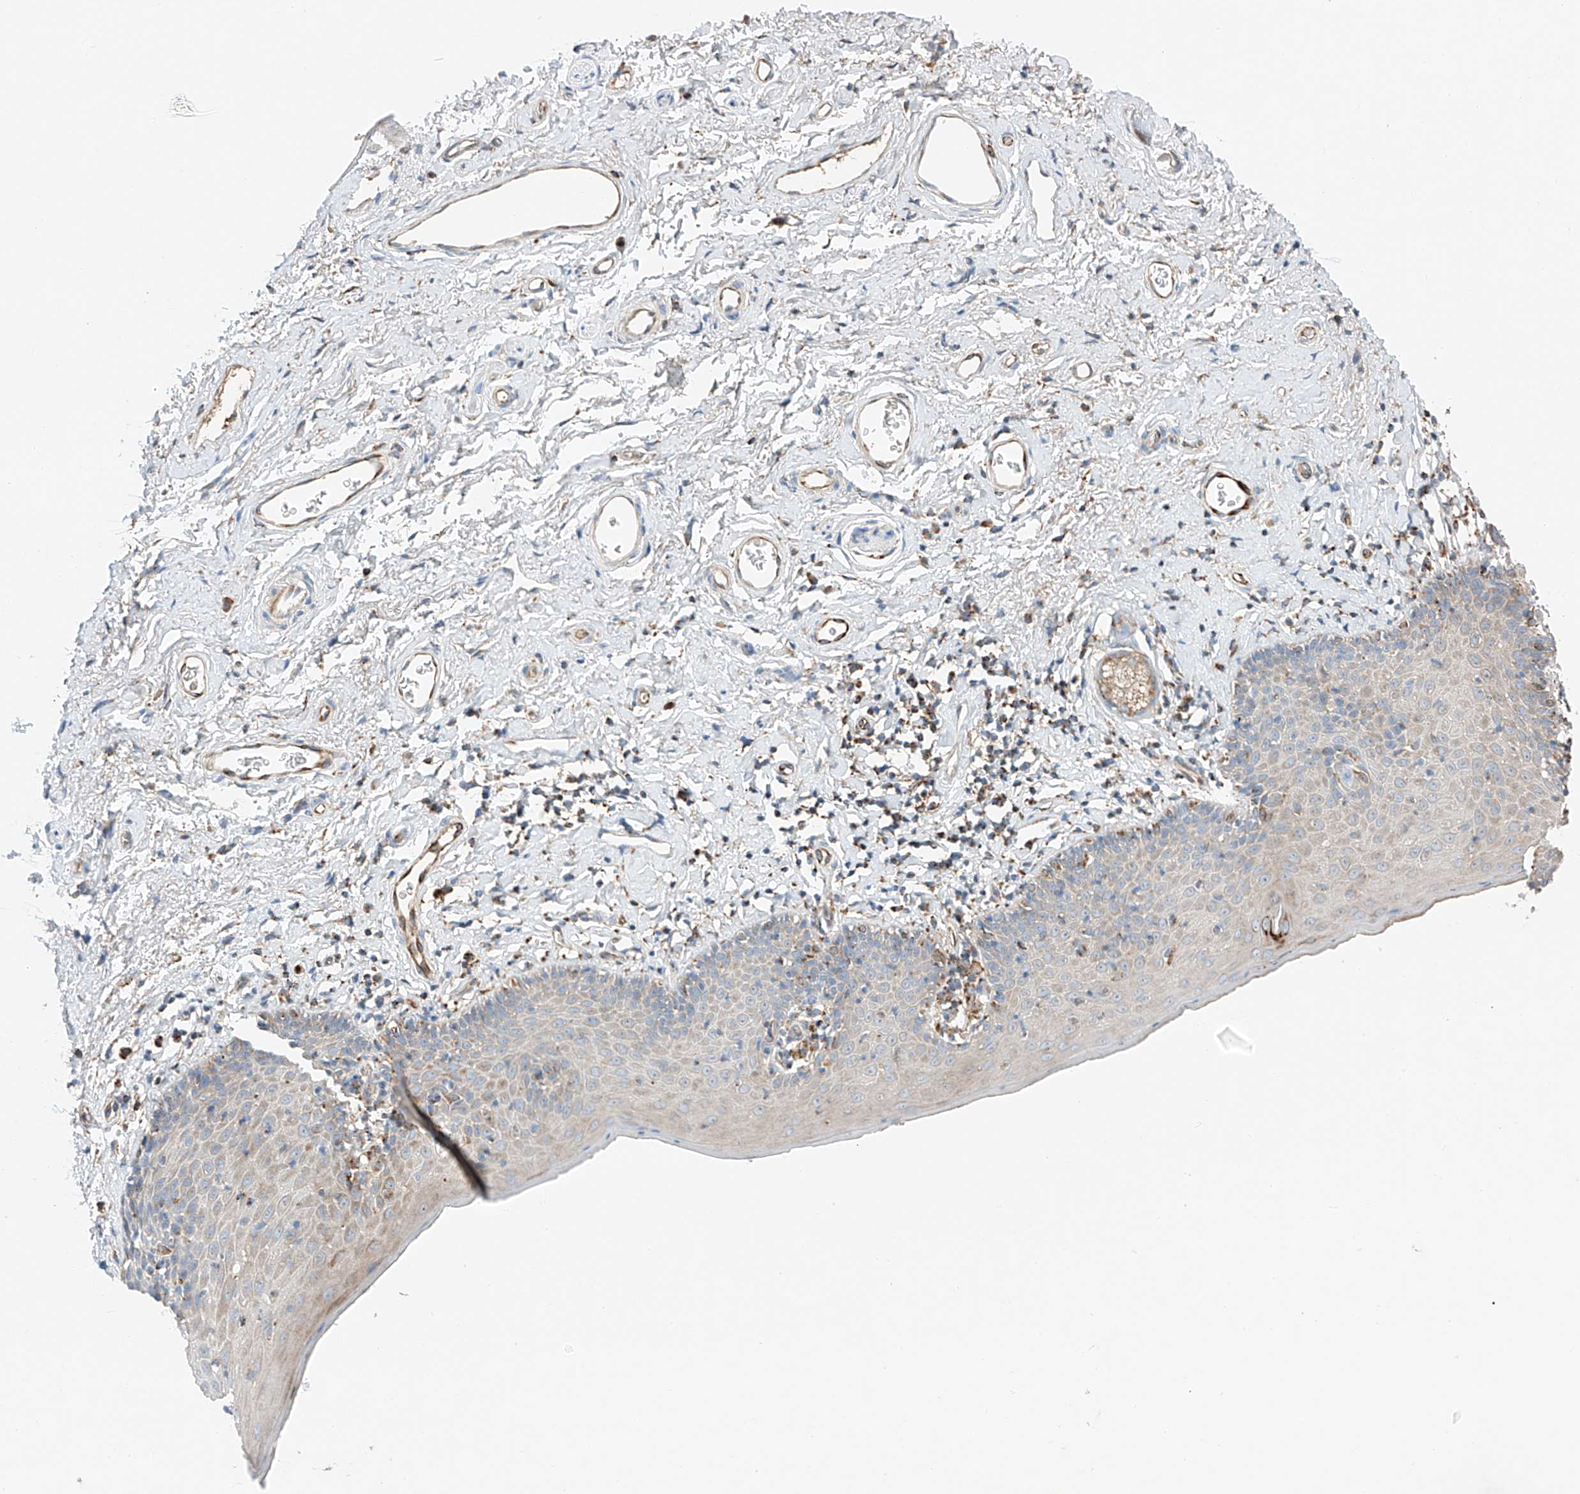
{"staining": {"intensity": "strong", "quantity": "<25%", "location": "cytoplasmic/membranous"}, "tissue": "skin", "cell_type": "Epidermal cells", "image_type": "normal", "snomed": [{"axis": "morphology", "description": "Normal tissue, NOS"}, {"axis": "topography", "description": "Vulva"}], "caption": "Brown immunohistochemical staining in benign skin exhibits strong cytoplasmic/membranous expression in about <25% of epidermal cells. (DAB (3,3'-diaminobenzidine) IHC, brown staining for protein, blue staining for nuclei).", "gene": "RUSC1", "patient": {"sex": "female", "age": 66}}